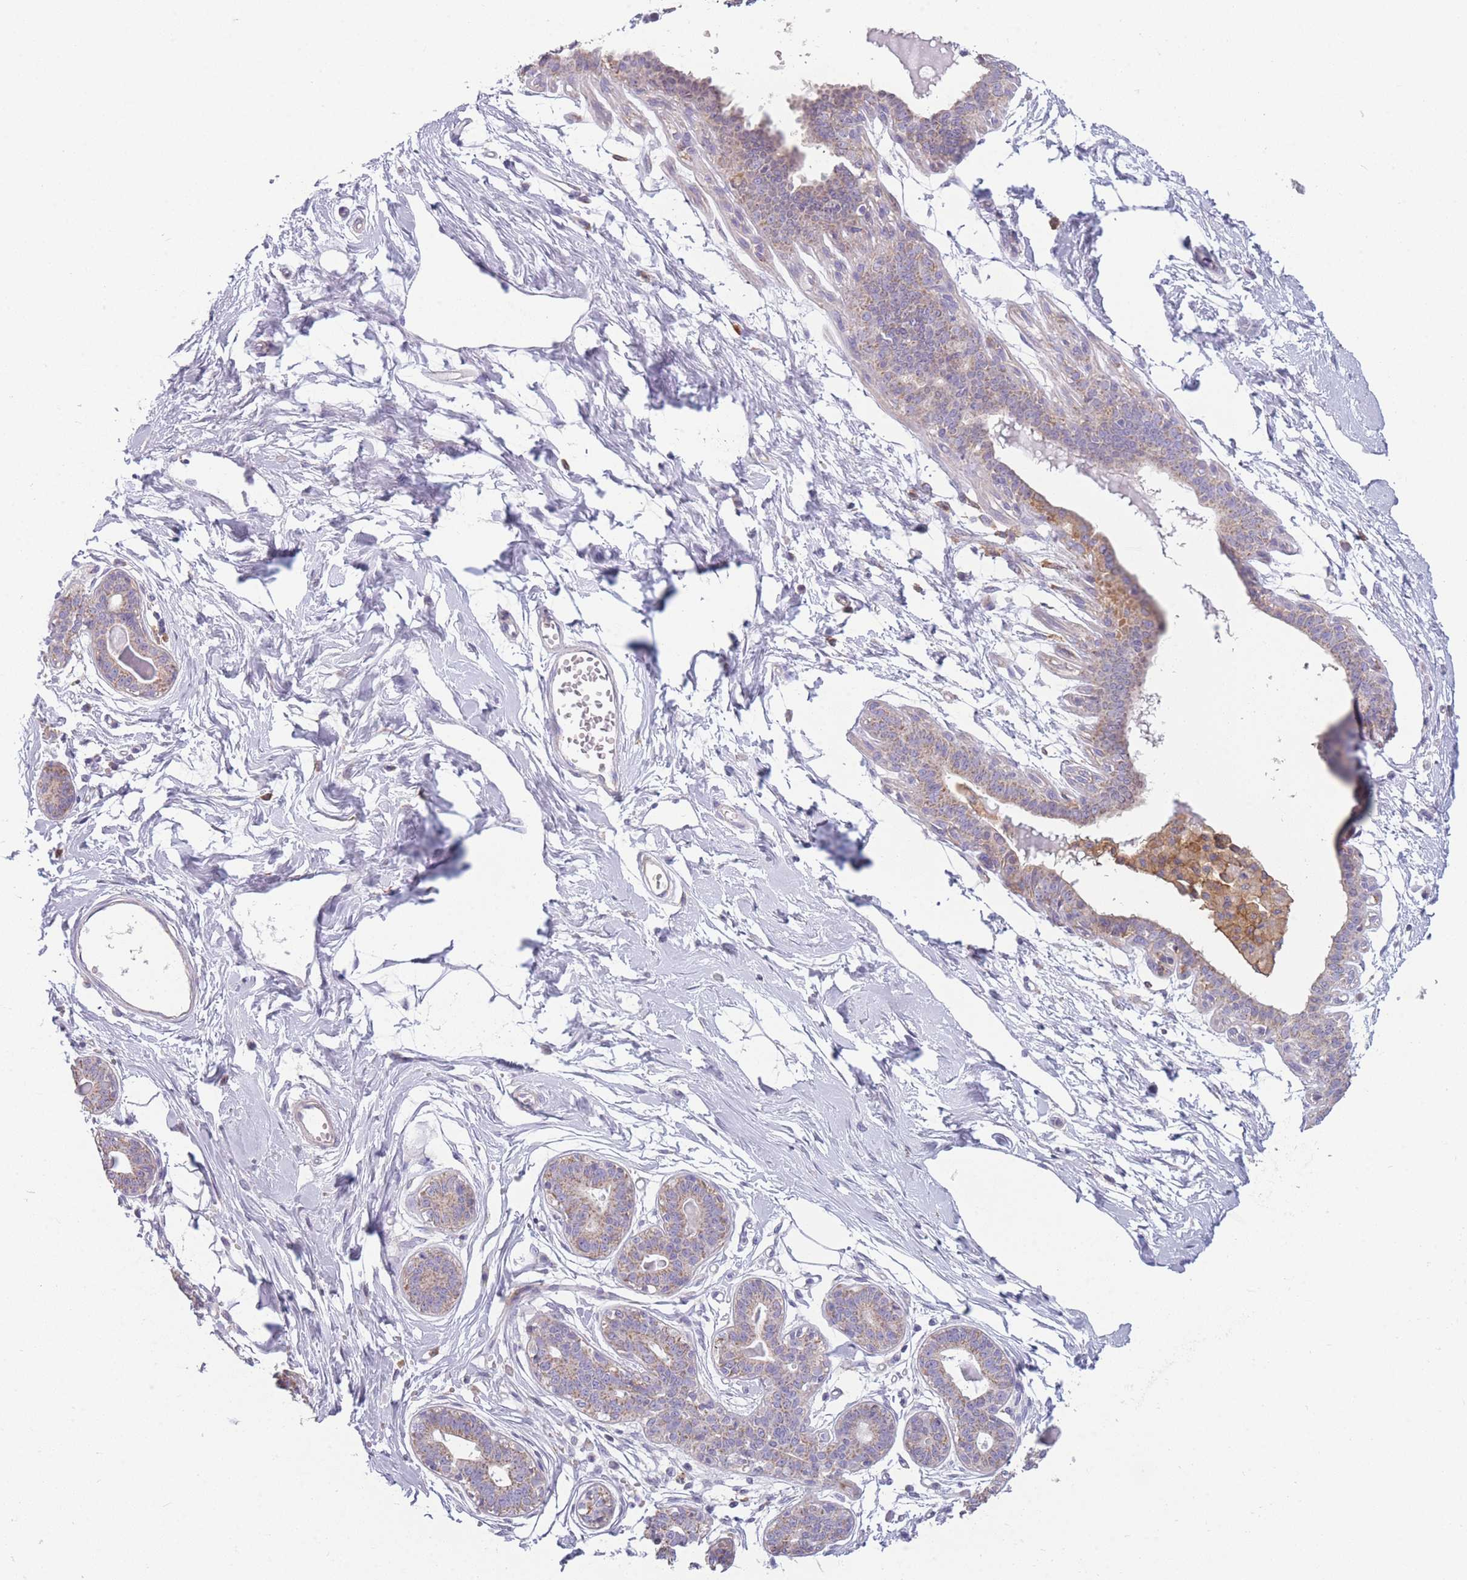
{"staining": {"intensity": "negative", "quantity": "none", "location": "none"}, "tissue": "breast", "cell_type": "Adipocytes", "image_type": "normal", "snomed": [{"axis": "morphology", "description": "Normal tissue, NOS"}, {"axis": "topography", "description": "Breast"}], "caption": "Breast was stained to show a protein in brown. There is no significant expression in adipocytes. Brightfield microscopy of immunohistochemistry (IHC) stained with DAB (3,3'-diaminobenzidine) (brown) and hematoxylin (blue), captured at high magnification.", "gene": "PRAM1", "patient": {"sex": "female", "age": 45}}